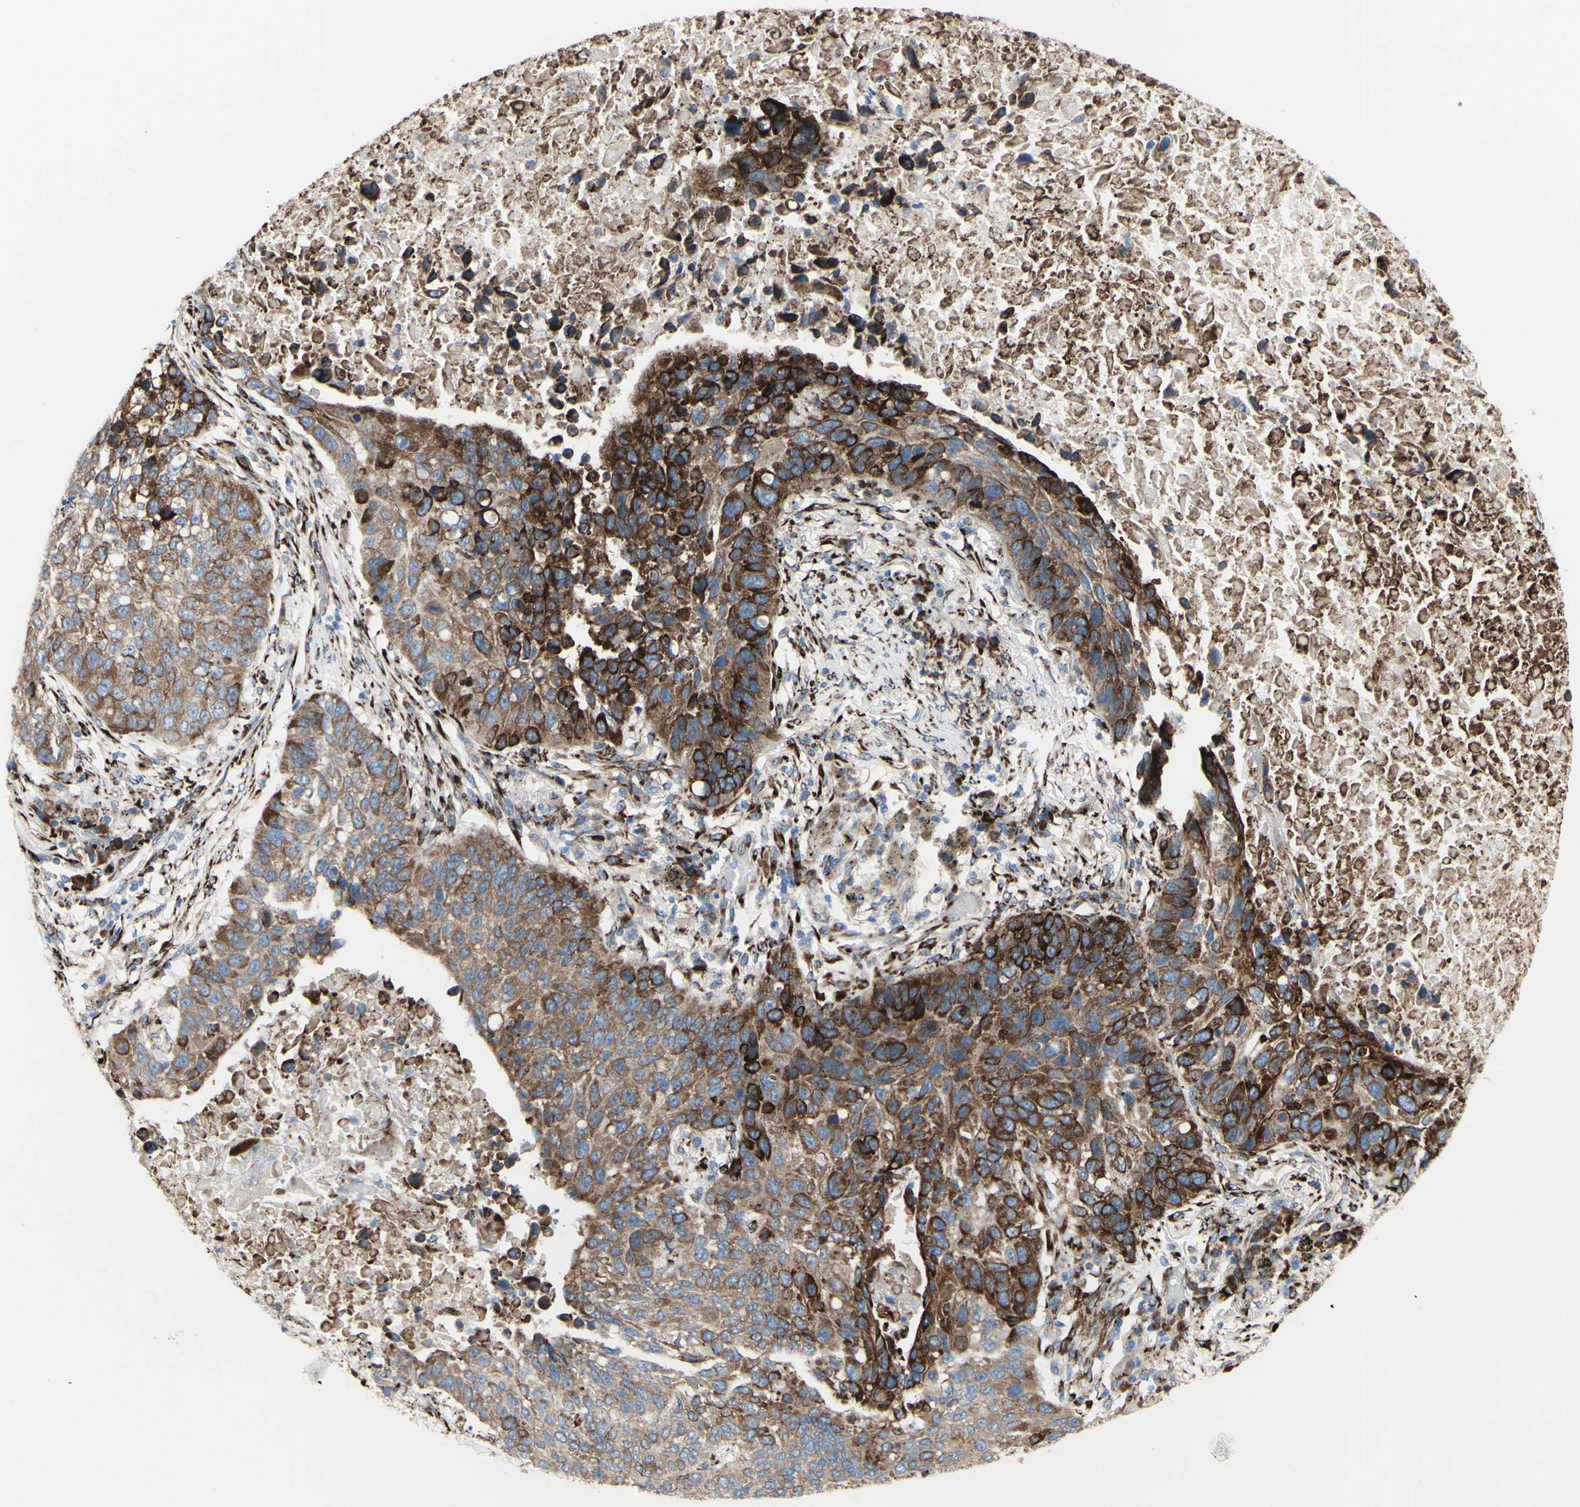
{"staining": {"intensity": "strong", "quantity": ">75%", "location": "cytoplasmic/membranous"}, "tissue": "lung cancer", "cell_type": "Tumor cells", "image_type": "cancer", "snomed": [{"axis": "morphology", "description": "Squamous cell carcinoma, NOS"}, {"axis": "topography", "description": "Lung"}], "caption": "Lung squamous cell carcinoma stained for a protein (brown) displays strong cytoplasmic/membranous positive expression in about >75% of tumor cells.", "gene": "AGPAT5", "patient": {"sex": "male", "age": 57}}